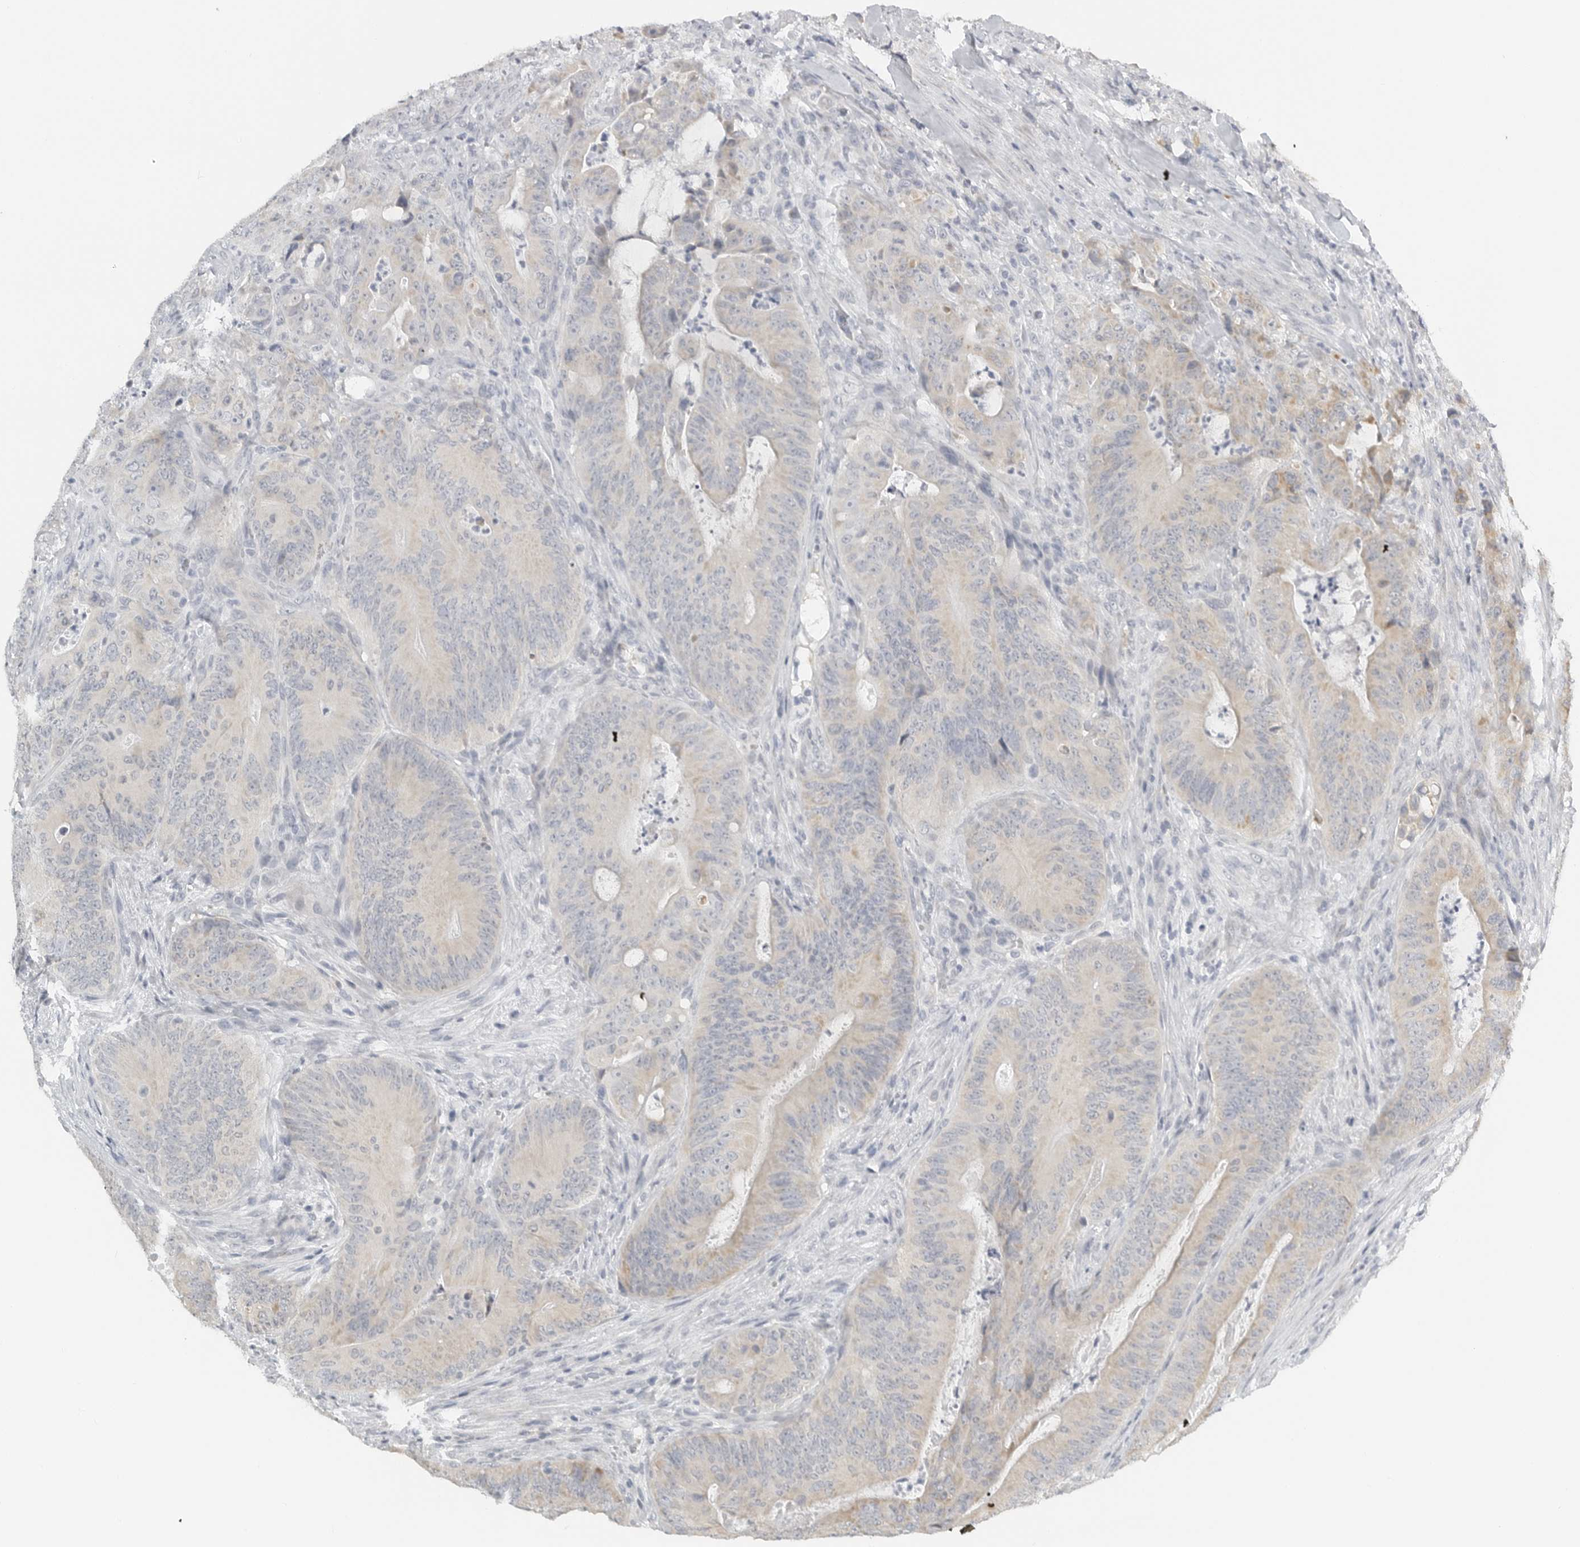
{"staining": {"intensity": "weak", "quantity": "<25%", "location": "cytoplasmic/membranous"}, "tissue": "colorectal cancer", "cell_type": "Tumor cells", "image_type": "cancer", "snomed": [{"axis": "morphology", "description": "Normal tissue, NOS"}, {"axis": "topography", "description": "Colon"}], "caption": "Immunohistochemistry photomicrograph of colorectal cancer stained for a protein (brown), which displays no staining in tumor cells. (DAB (3,3'-diaminobenzidine) IHC visualized using brightfield microscopy, high magnification).", "gene": "IL12RB2", "patient": {"sex": "female", "age": 82}}